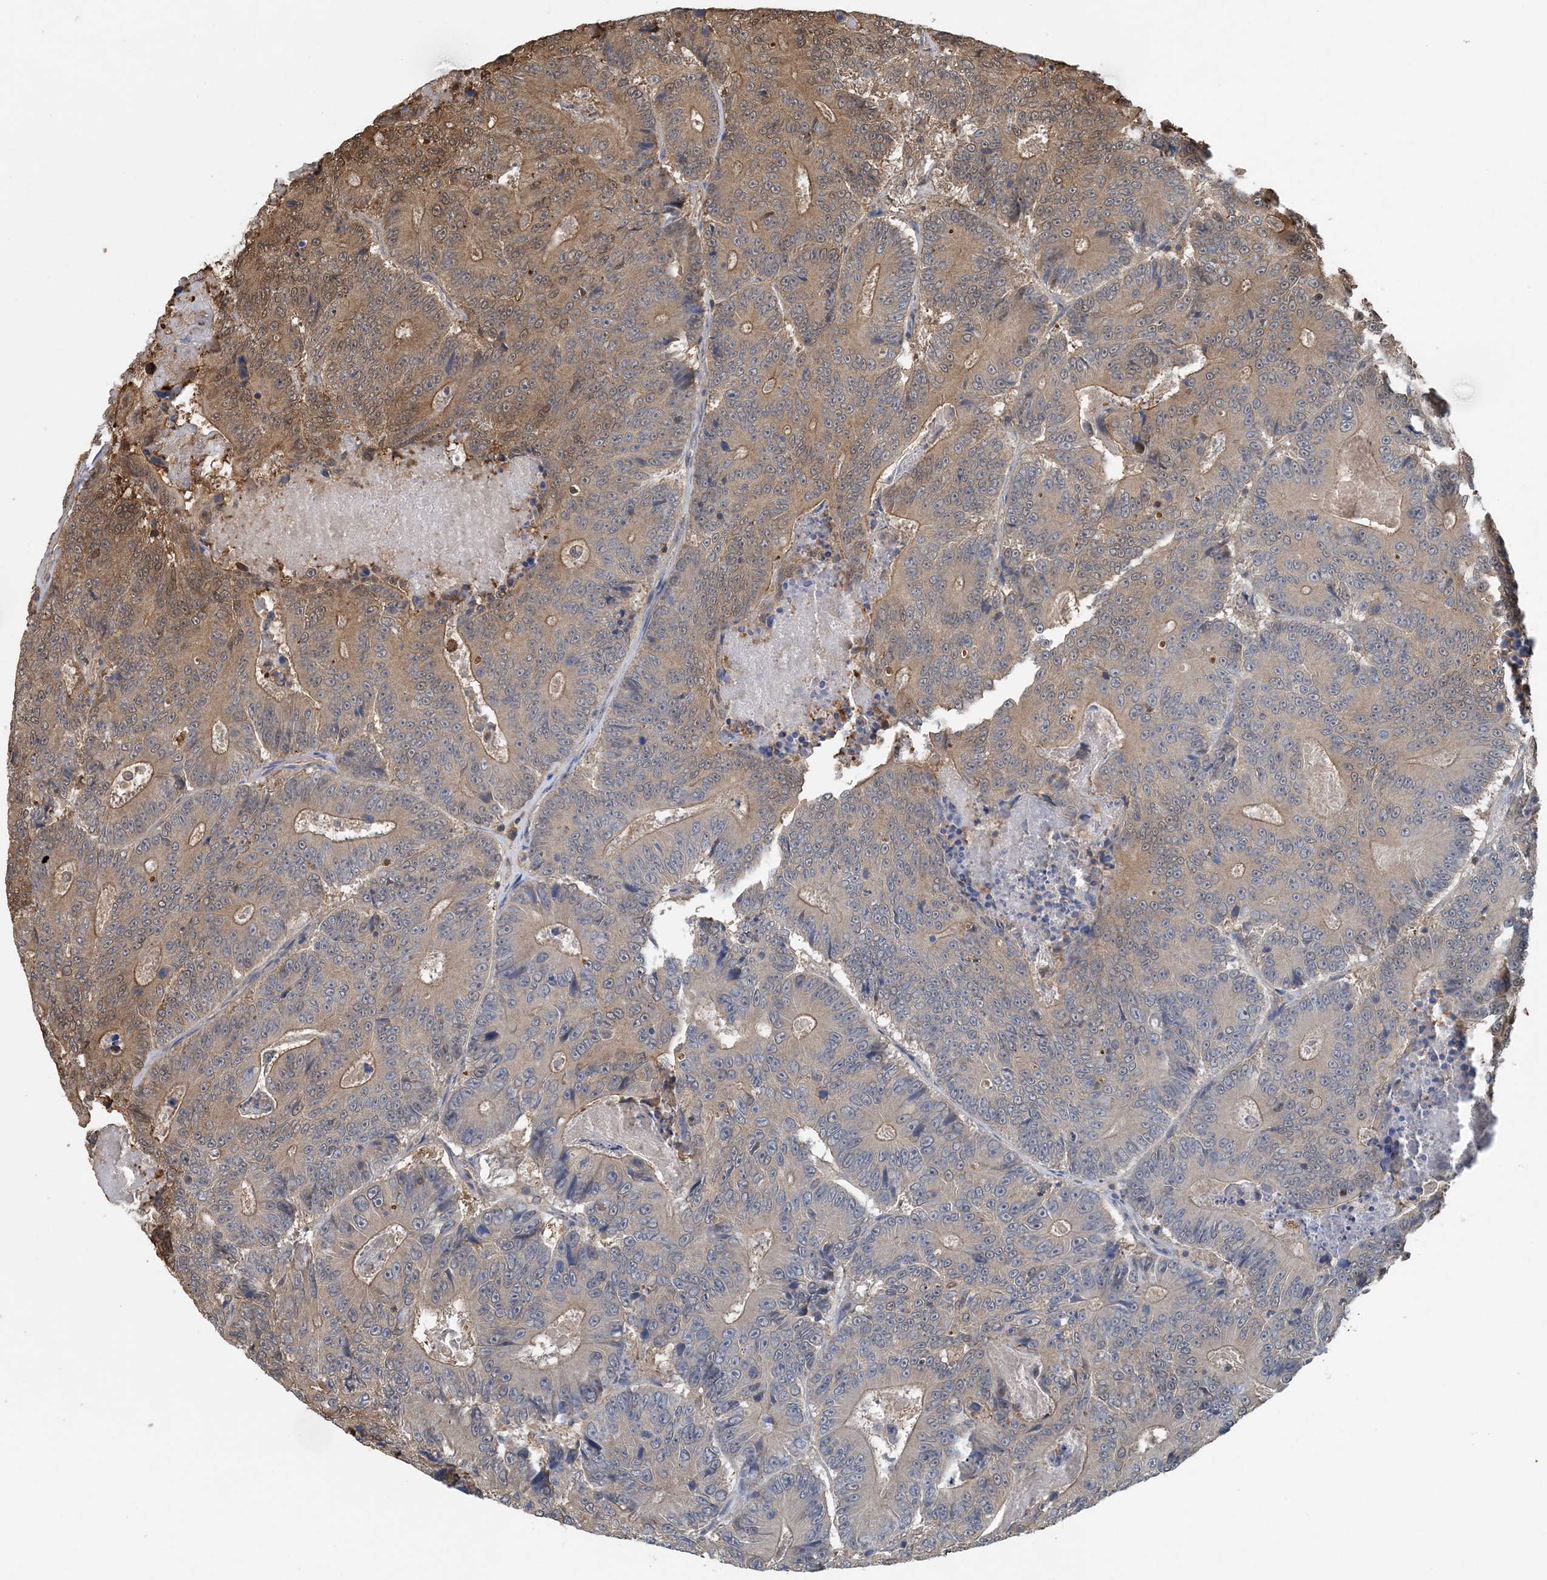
{"staining": {"intensity": "moderate", "quantity": "25%-75%", "location": "cytoplasmic/membranous"}, "tissue": "colorectal cancer", "cell_type": "Tumor cells", "image_type": "cancer", "snomed": [{"axis": "morphology", "description": "Adenocarcinoma, NOS"}, {"axis": "topography", "description": "Colon"}], "caption": "Adenocarcinoma (colorectal) stained with DAB (3,3'-diaminobenzidine) immunohistochemistry (IHC) demonstrates medium levels of moderate cytoplasmic/membranous positivity in about 25%-75% of tumor cells. The staining was performed using DAB, with brown indicating positive protein expression. Nuclei are stained blue with hematoxylin.", "gene": "HIKESHI", "patient": {"sex": "male", "age": 83}}